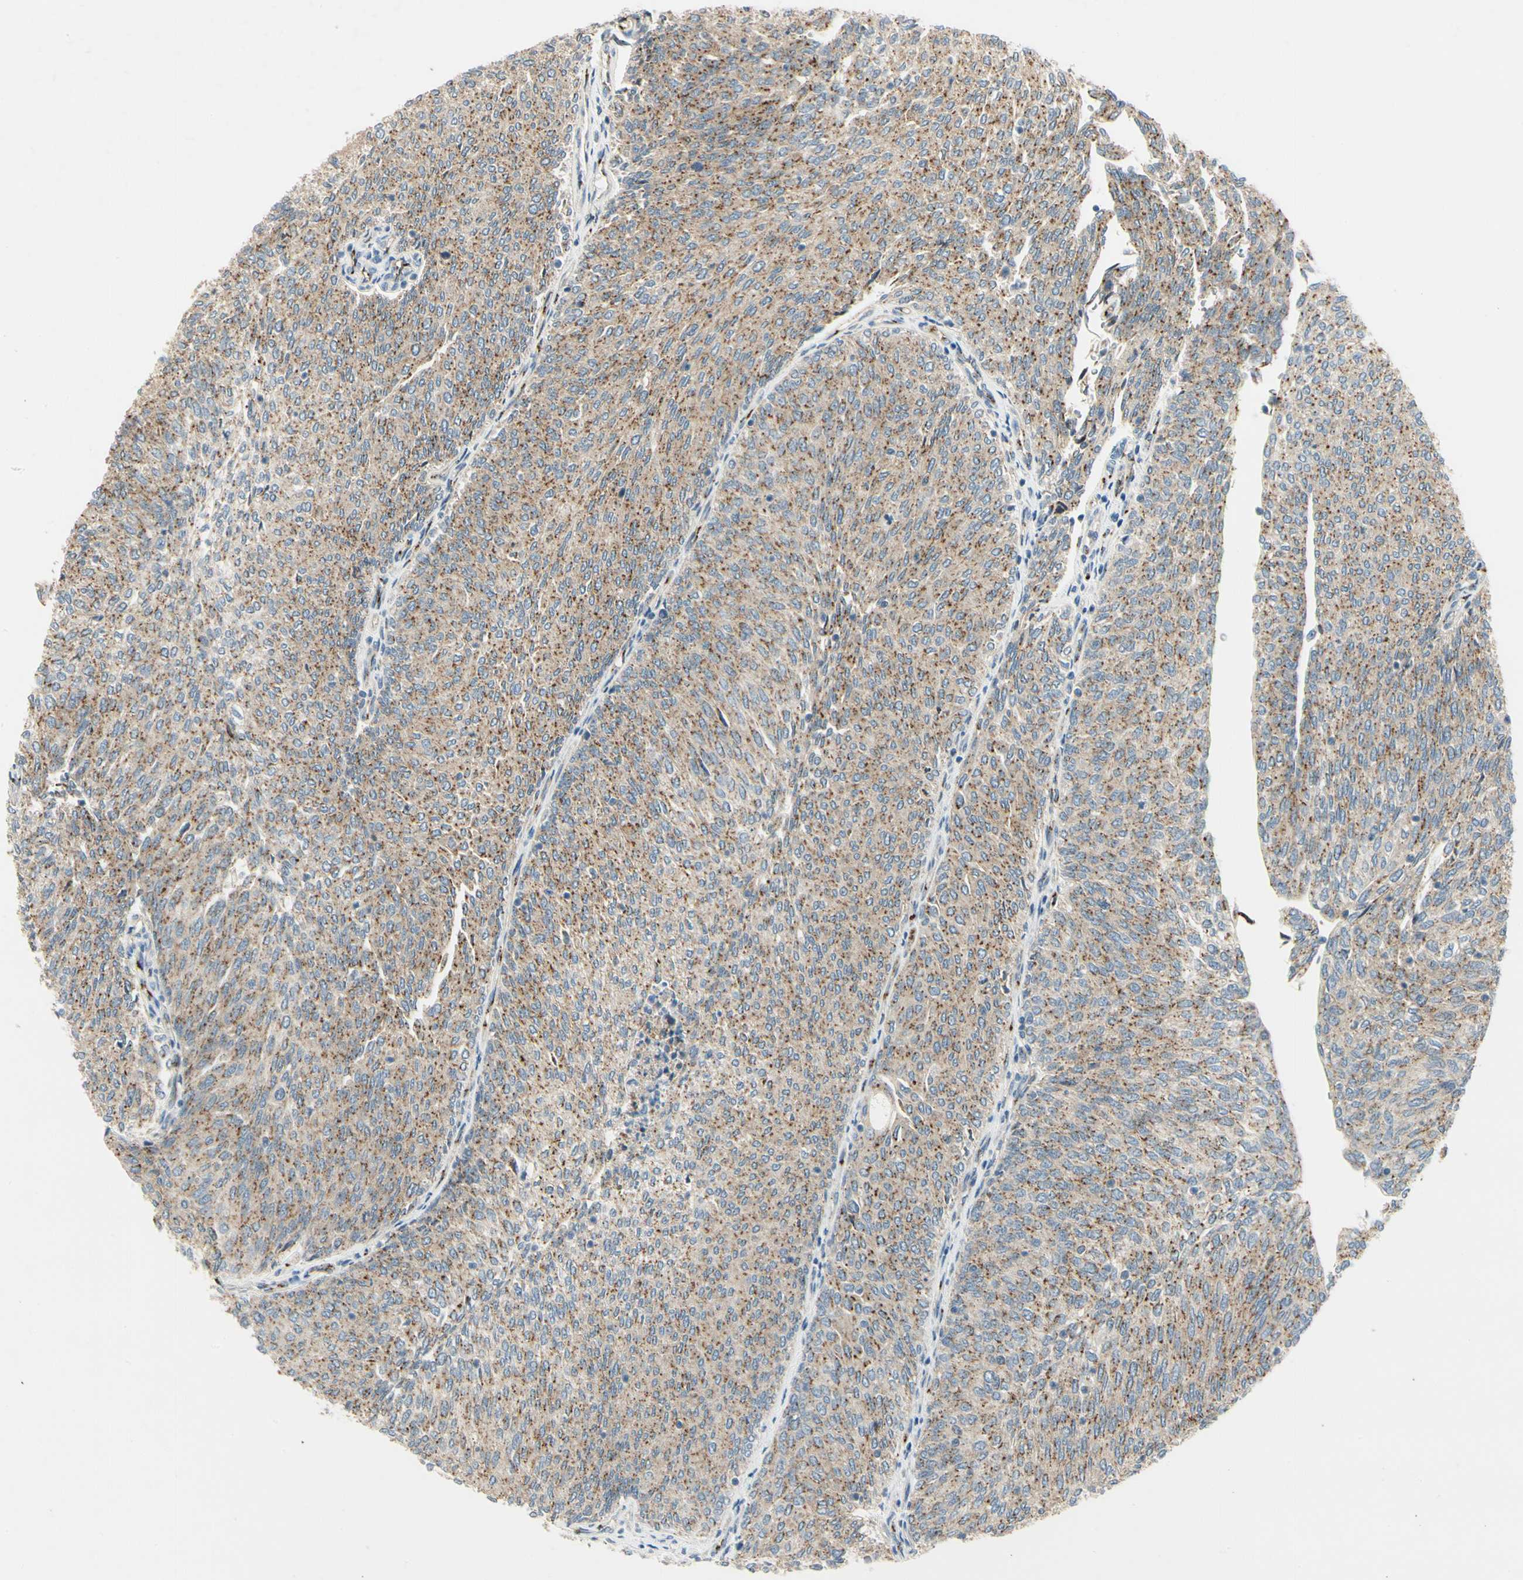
{"staining": {"intensity": "moderate", "quantity": ">75%", "location": "cytoplasmic/membranous"}, "tissue": "urothelial cancer", "cell_type": "Tumor cells", "image_type": "cancer", "snomed": [{"axis": "morphology", "description": "Urothelial carcinoma, Low grade"}, {"axis": "topography", "description": "Urinary bladder"}], "caption": "Immunohistochemistry histopathology image of neoplastic tissue: low-grade urothelial carcinoma stained using immunohistochemistry displays medium levels of moderate protein expression localized specifically in the cytoplasmic/membranous of tumor cells, appearing as a cytoplasmic/membranous brown color.", "gene": "MANSC1", "patient": {"sex": "female", "age": 79}}